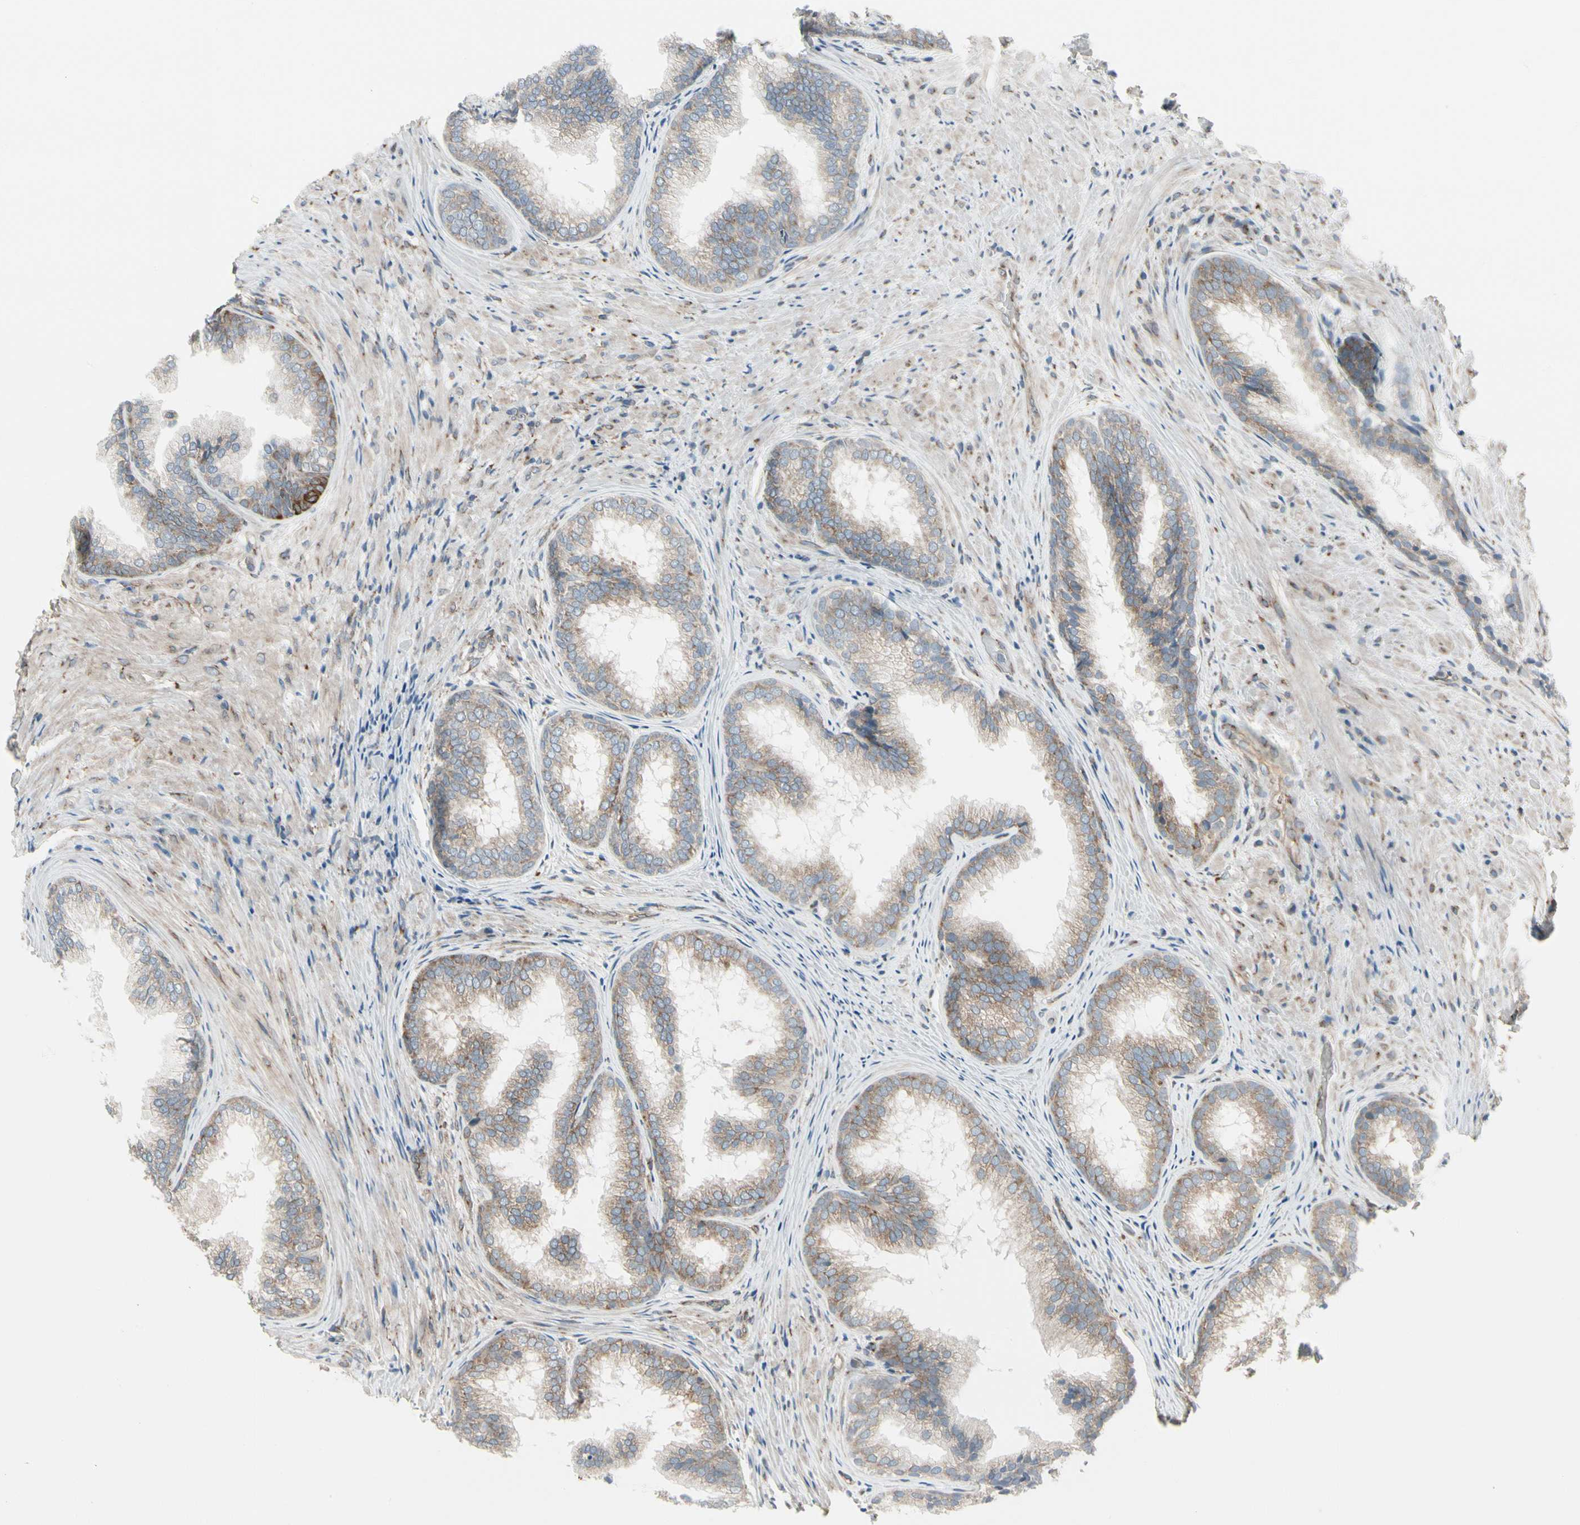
{"staining": {"intensity": "moderate", "quantity": ">75%", "location": "cytoplasmic/membranous"}, "tissue": "prostate", "cell_type": "Glandular cells", "image_type": "normal", "snomed": [{"axis": "morphology", "description": "Normal tissue, NOS"}, {"axis": "topography", "description": "Prostate"}], "caption": "Immunohistochemistry (IHC) (DAB) staining of benign prostate exhibits moderate cytoplasmic/membranous protein positivity in about >75% of glandular cells. Using DAB (3,3'-diaminobenzidine) (brown) and hematoxylin (blue) stains, captured at high magnification using brightfield microscopy.", "gene": "FNDC3A", "patient": {"sex": "male", "age": 76}}